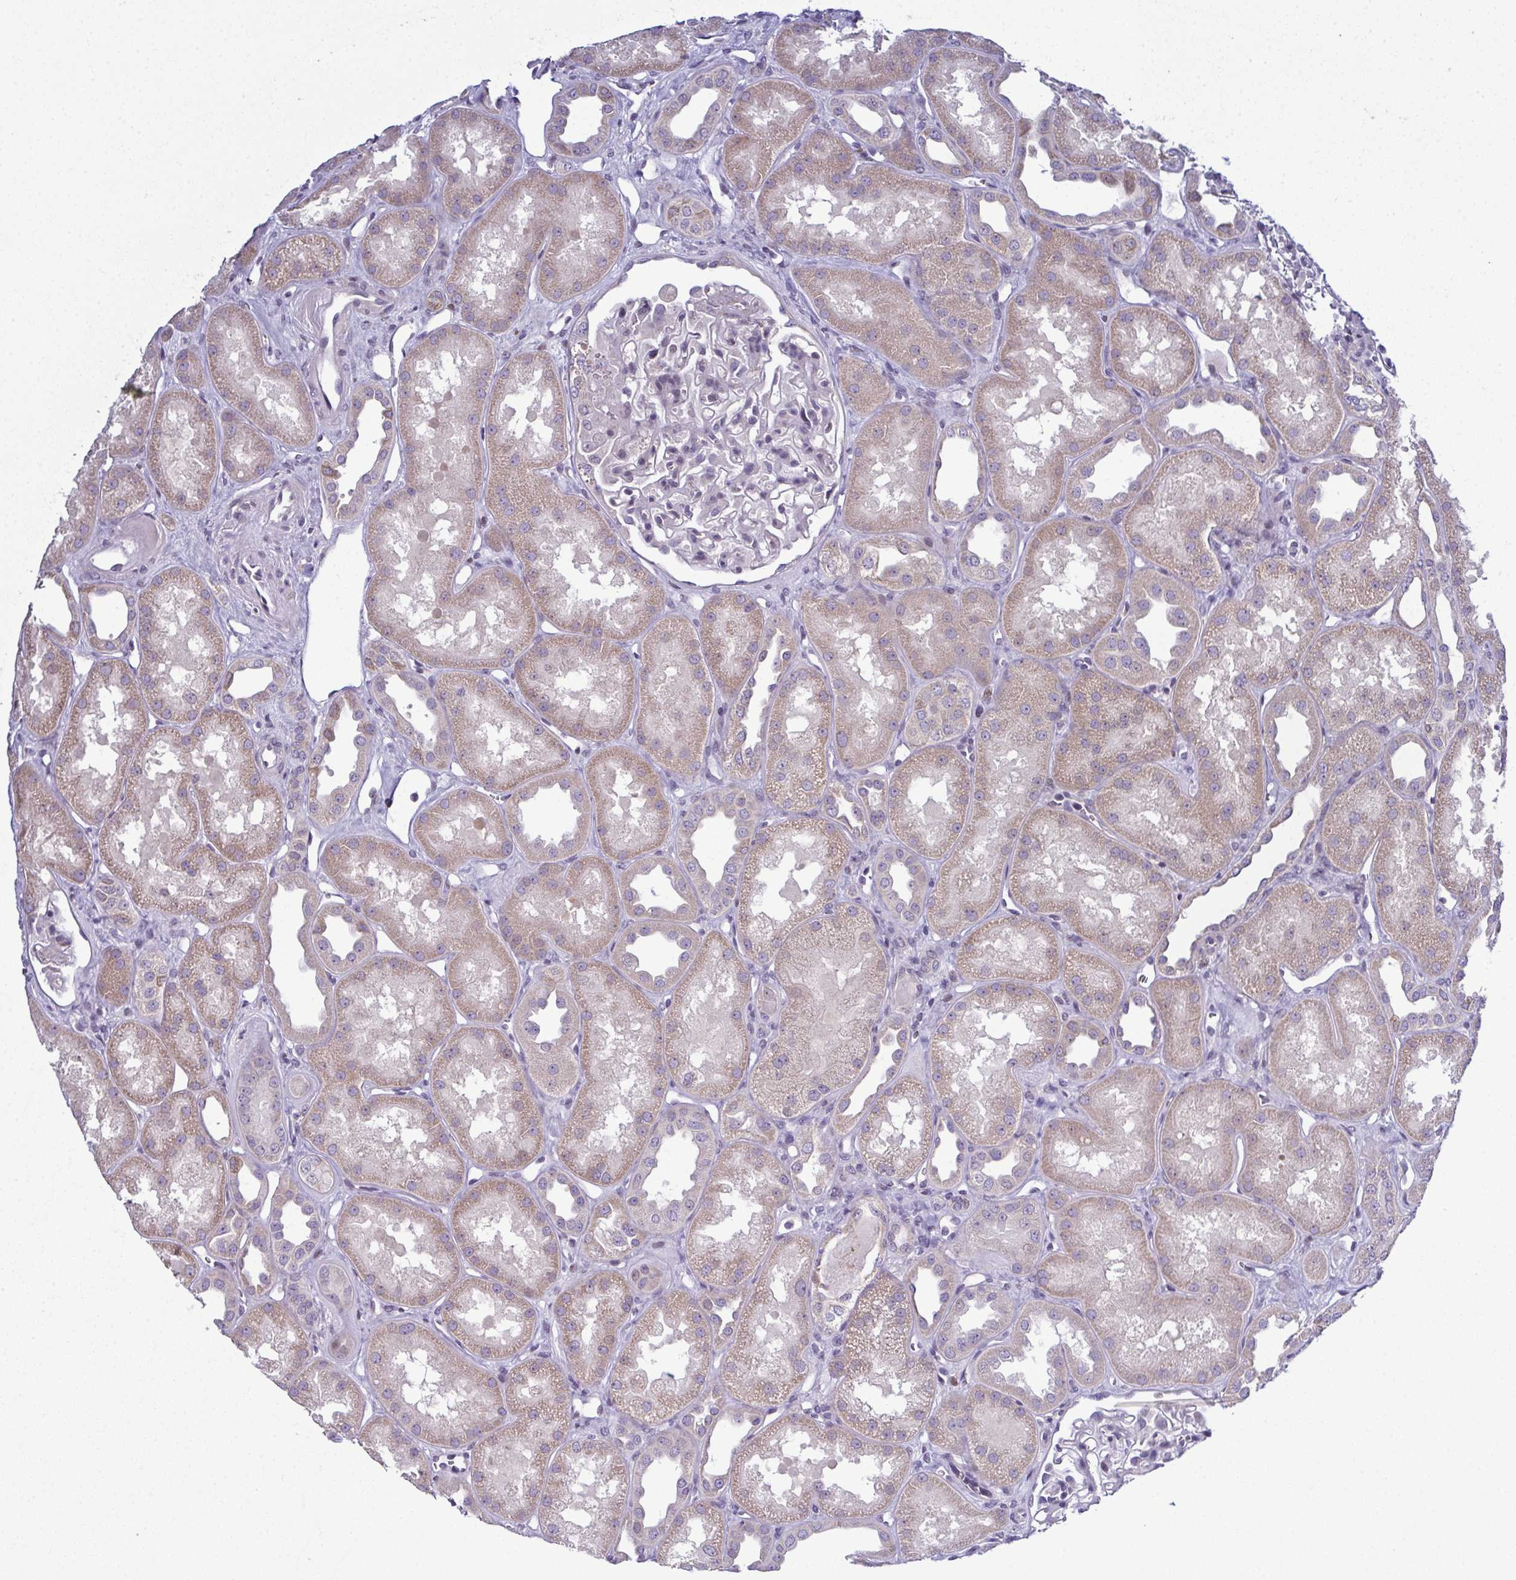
{"staining": {"intensity": "negative", "quantity": "none", "location": "none"}, "tissue": "kidney", "cell_type": "Cells in glomeruli", "image_type": "normal", "snomed": [{"axis": "morphology", "description": "Normal tissue, NOS"}, {"axis": "topography", "description": "Kidney"}], "caption": "IHC of benign kidney demonstrates no expression in cells in glomeruli.", "gene": "ODF1", "patient": {"sex": "male", "age": 61}}